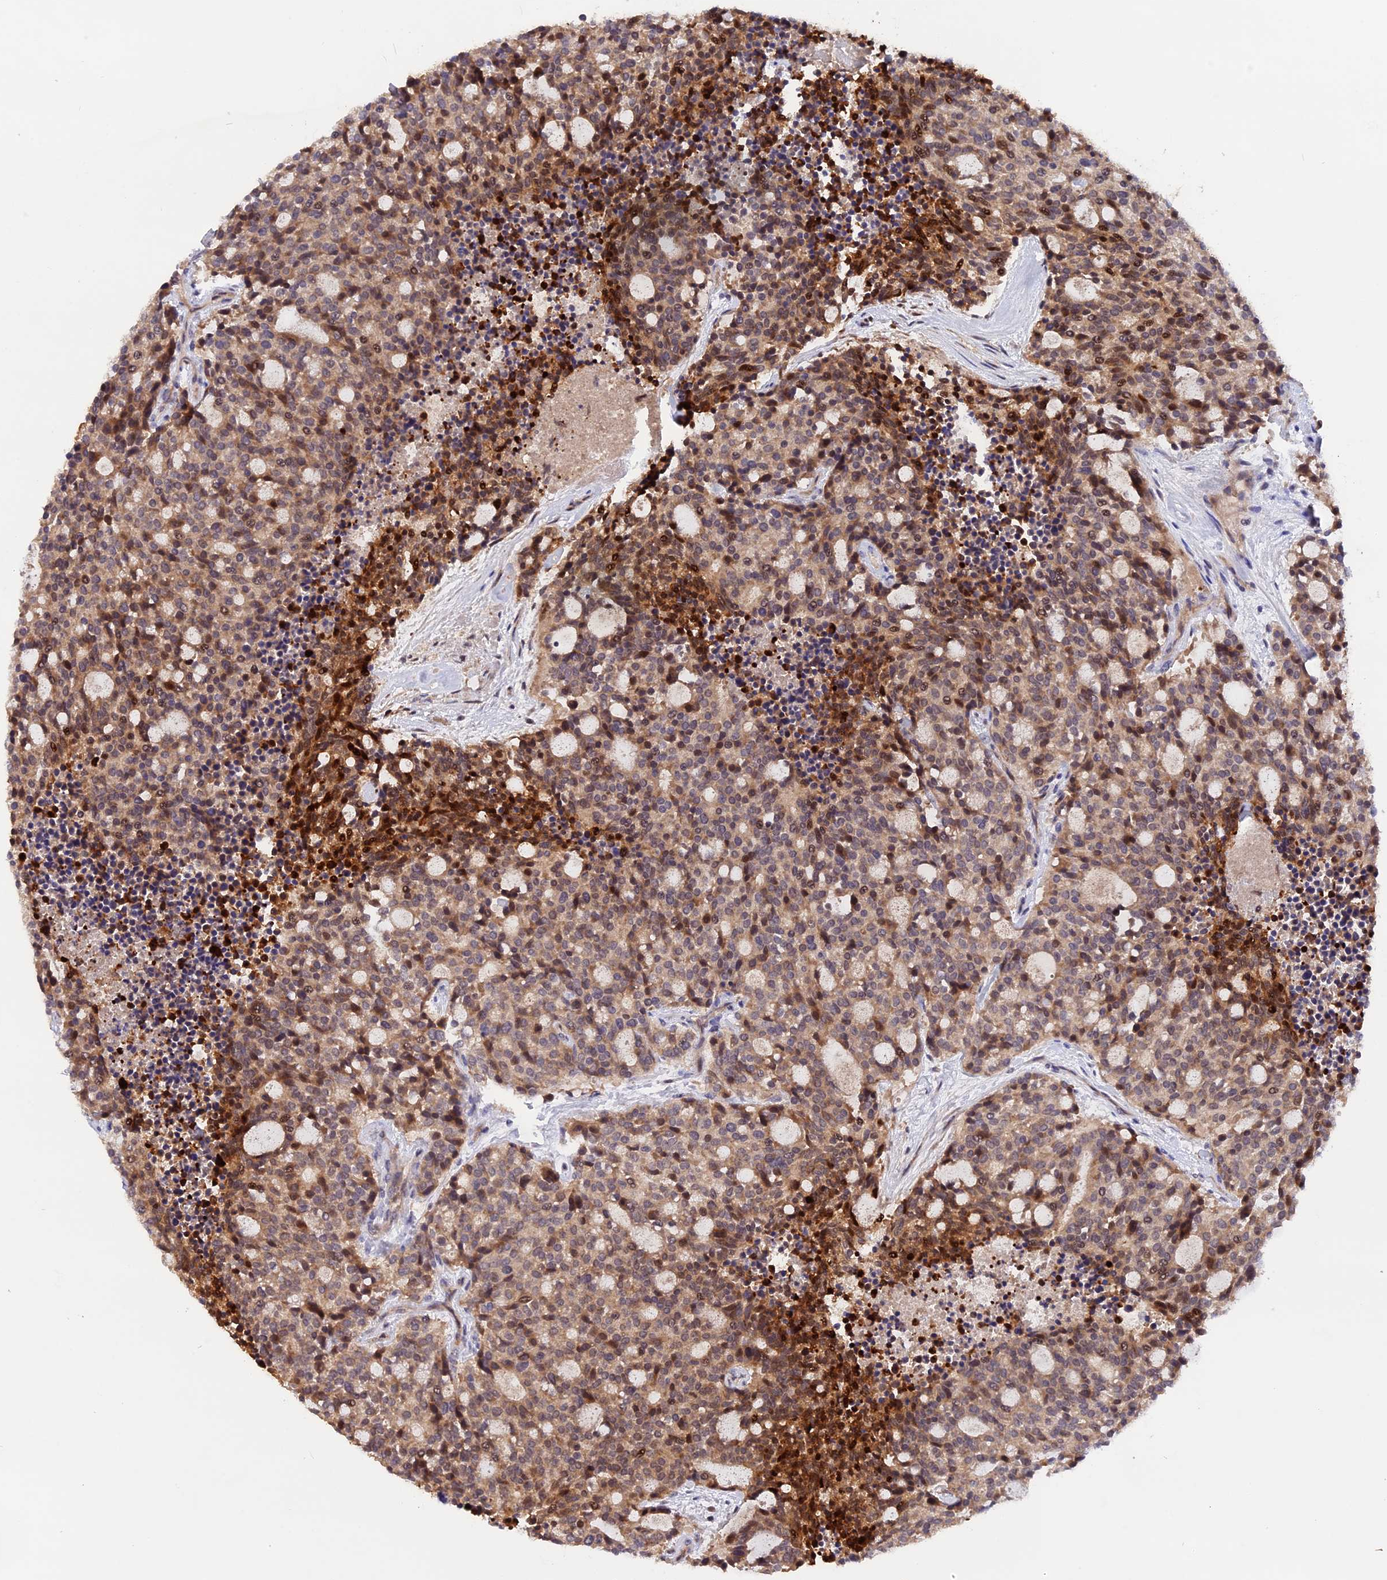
{"staining": {"intensity": "moderate", "quantity": ">75%", "location": "cytoplasmic/membranous"}, "tissue": "carcinoid", "cell_type": "Tumor cells", "image_type": "cancer", "snomed": [{"axis": "morphology", "description": "Carcinoid, malignant, NOS"}, {"axis": "topography", "description": "Pancreas"}], "caption": "The photomicrograph demonstrates staining of carcinoid, revealing moderate cytoplasmic/membranous protein positivity (brown color) within tumor cells.", "gene": "MARK4", "patient": {"sex": "female", "age": 54}}